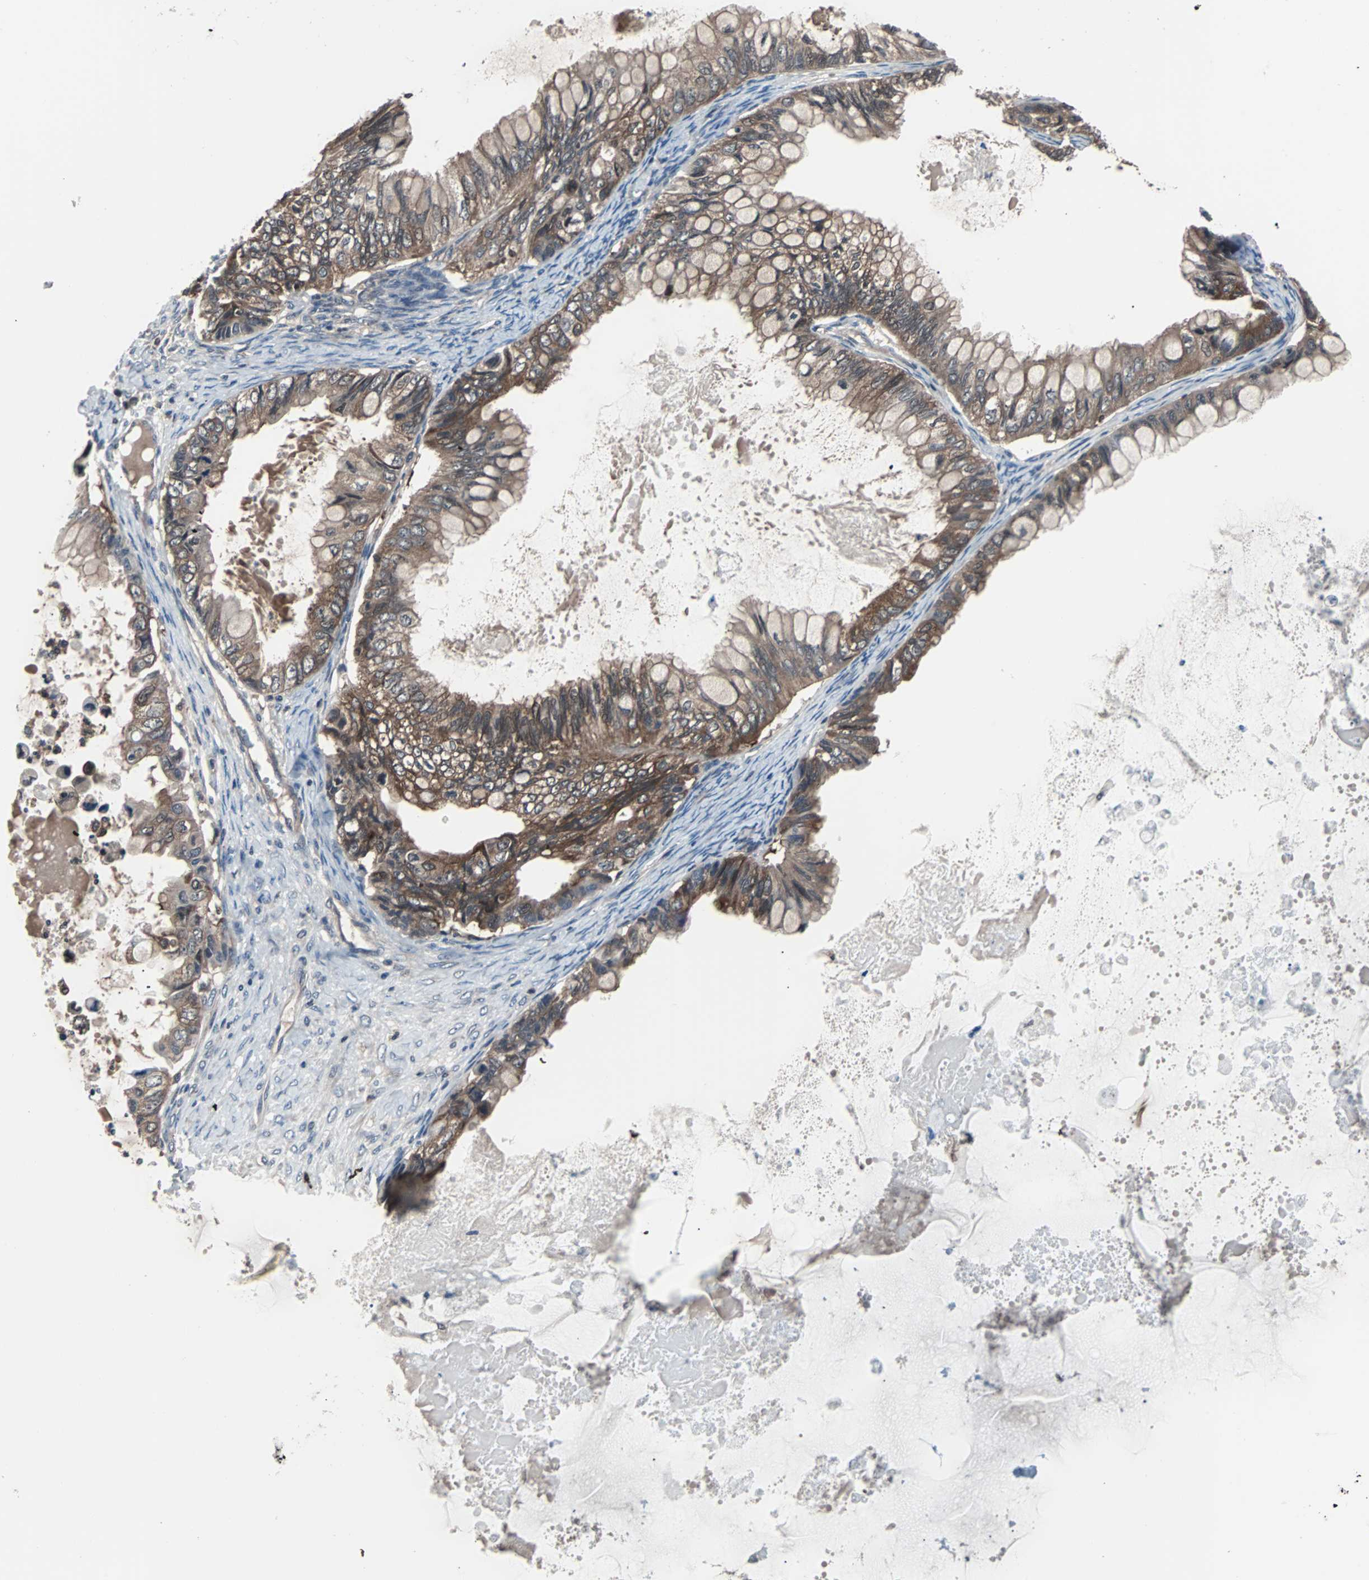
{"staining": {"intensity": "moderate", "quantity": ">75%", "location": "cytoplasmic/membranous"}, "tissue": "ovarian cancer", "cell_type": "Tumor cells", "image_type": "cancer", "snomed": [{"axis": "morphology", "description": "Cystadenocarcinoma, mucinous, NOS"}, {"axis": "topography", "description": "Ovary"}], "caption": "Ovarian mucinous cystadenocarcinoma tissue shows moderate cytoplasmic/membranous staining in about >75% of tumor cells, visualized by immunohistochemistry. The staining was performed using DAB to visualize the protein expression in brown, while the nuclei were stained in blue with hematoxylin (Magnification: 20x).", "gene": "PAK1", "patient": {"sex": "female", "age": 80}}